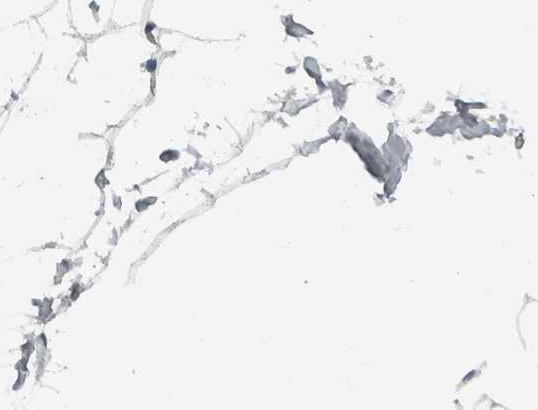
{"staining": {"intensity": "negative", "quantity": "none", "location": "none"}, "tissue": "adipose tissue", "cell_type": "Adipocytes", "image_type": "normal", "snomed": [{"axis": "morphology", "description": "Normal tissue, NOS"}, {"axis": "topography", "description": "Breast"}, {"axis": "topography", "description": "Soft tissue"}], "caption": "DAB (3,3'-diaminobenzidine) immunohistochemical staining of normal adipose tissue reveals no significant expression in adipocytes.", "gene": "DCAF10", "patient": {"sex": "female", "age": 75}}